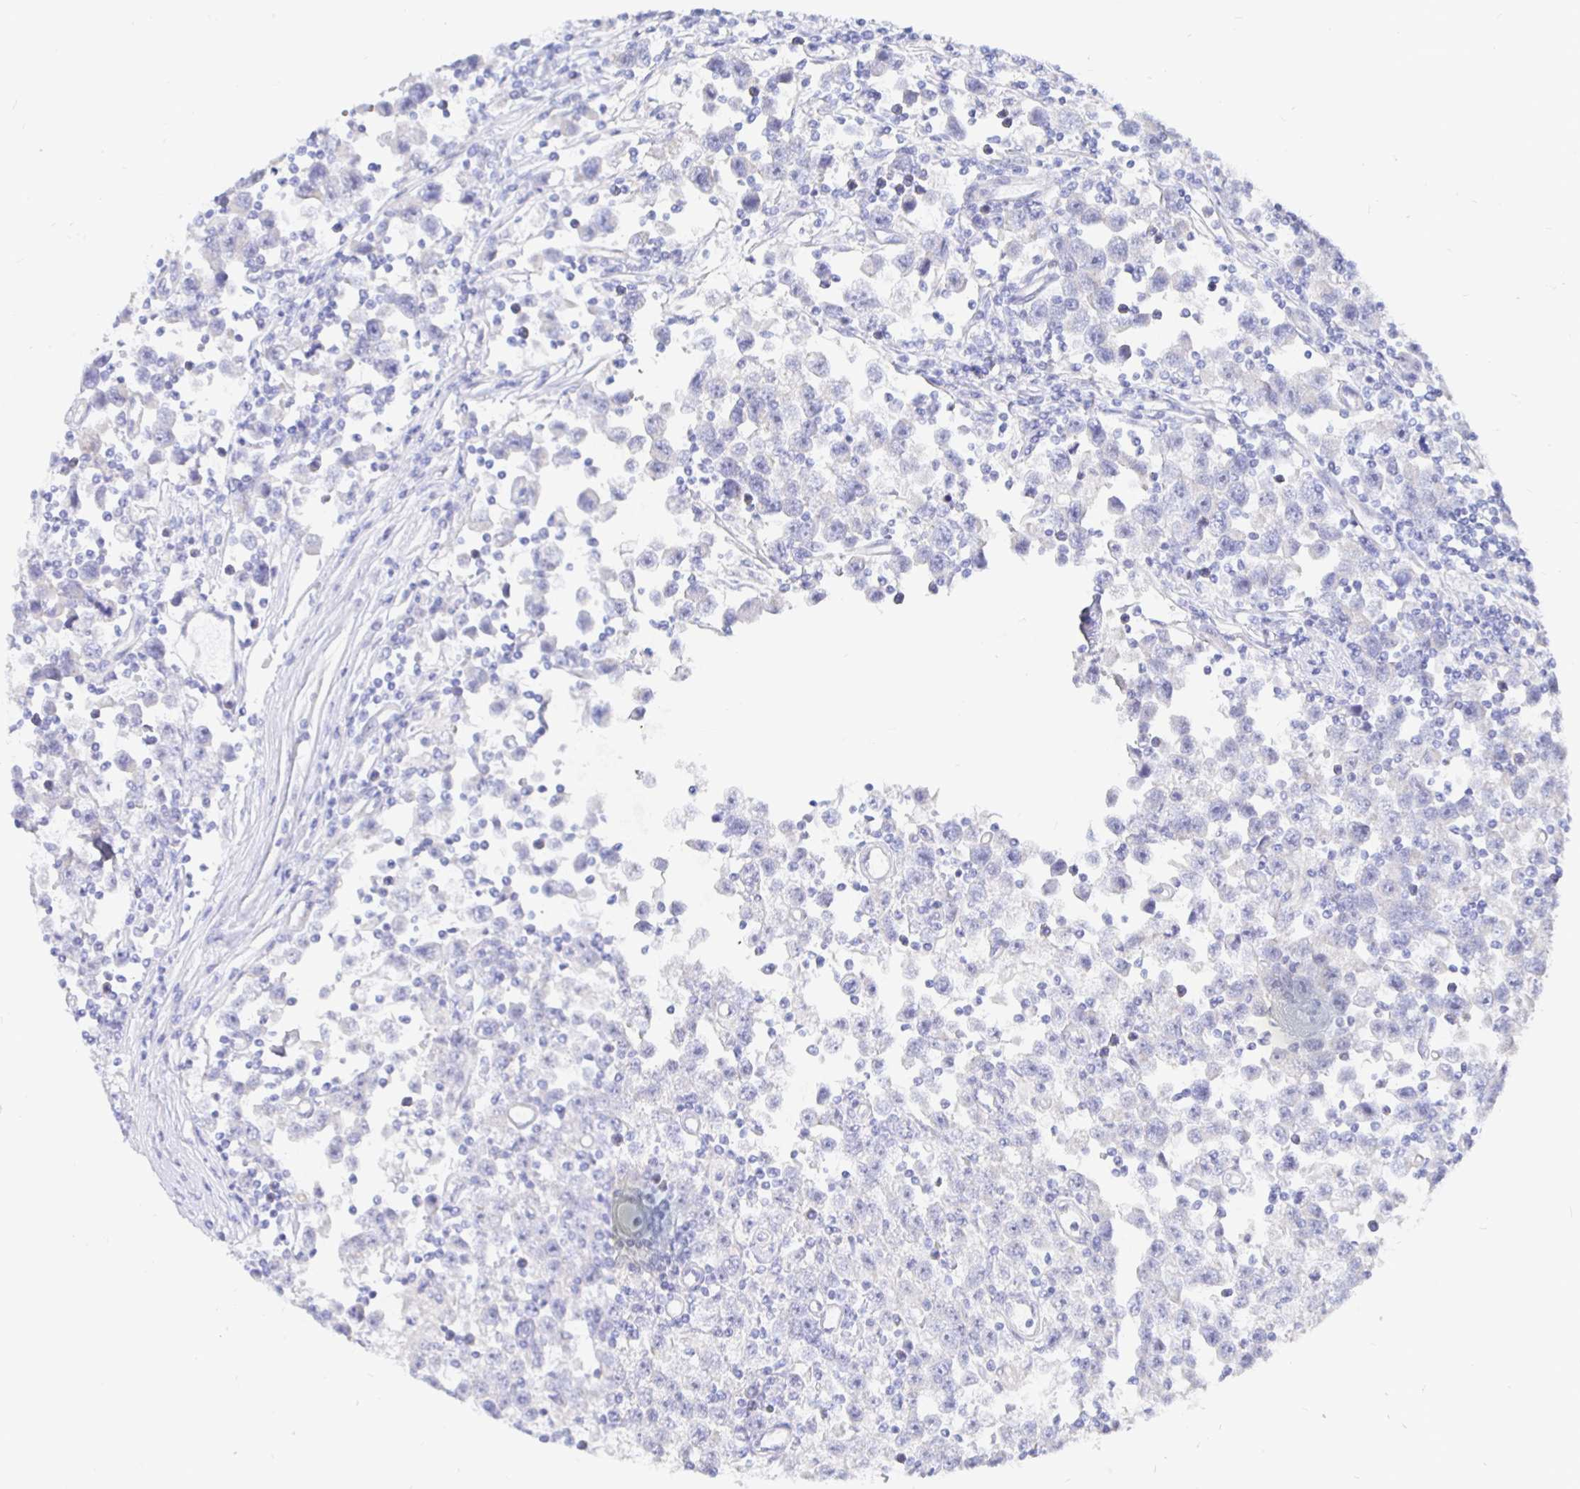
{"staining": {"intensity": "weak", "quantity": "<25%", "location": "cytoplasmic/membranous"}, "tissue": "testis cancer", "cell_type": "Tumor cells", "image_type": "cancer", "snomed": [{"axis": "morphology", "description": "Seminoma, NOS"}, {"axis": "topography", "description": "Testis"}], "caption": "Immunohistochemical staining of human testis cancer (seminoma) displays no significant positivity in tumor cells.", "gene": "COX16", "patient": {"sex": "male", "age": 31}}